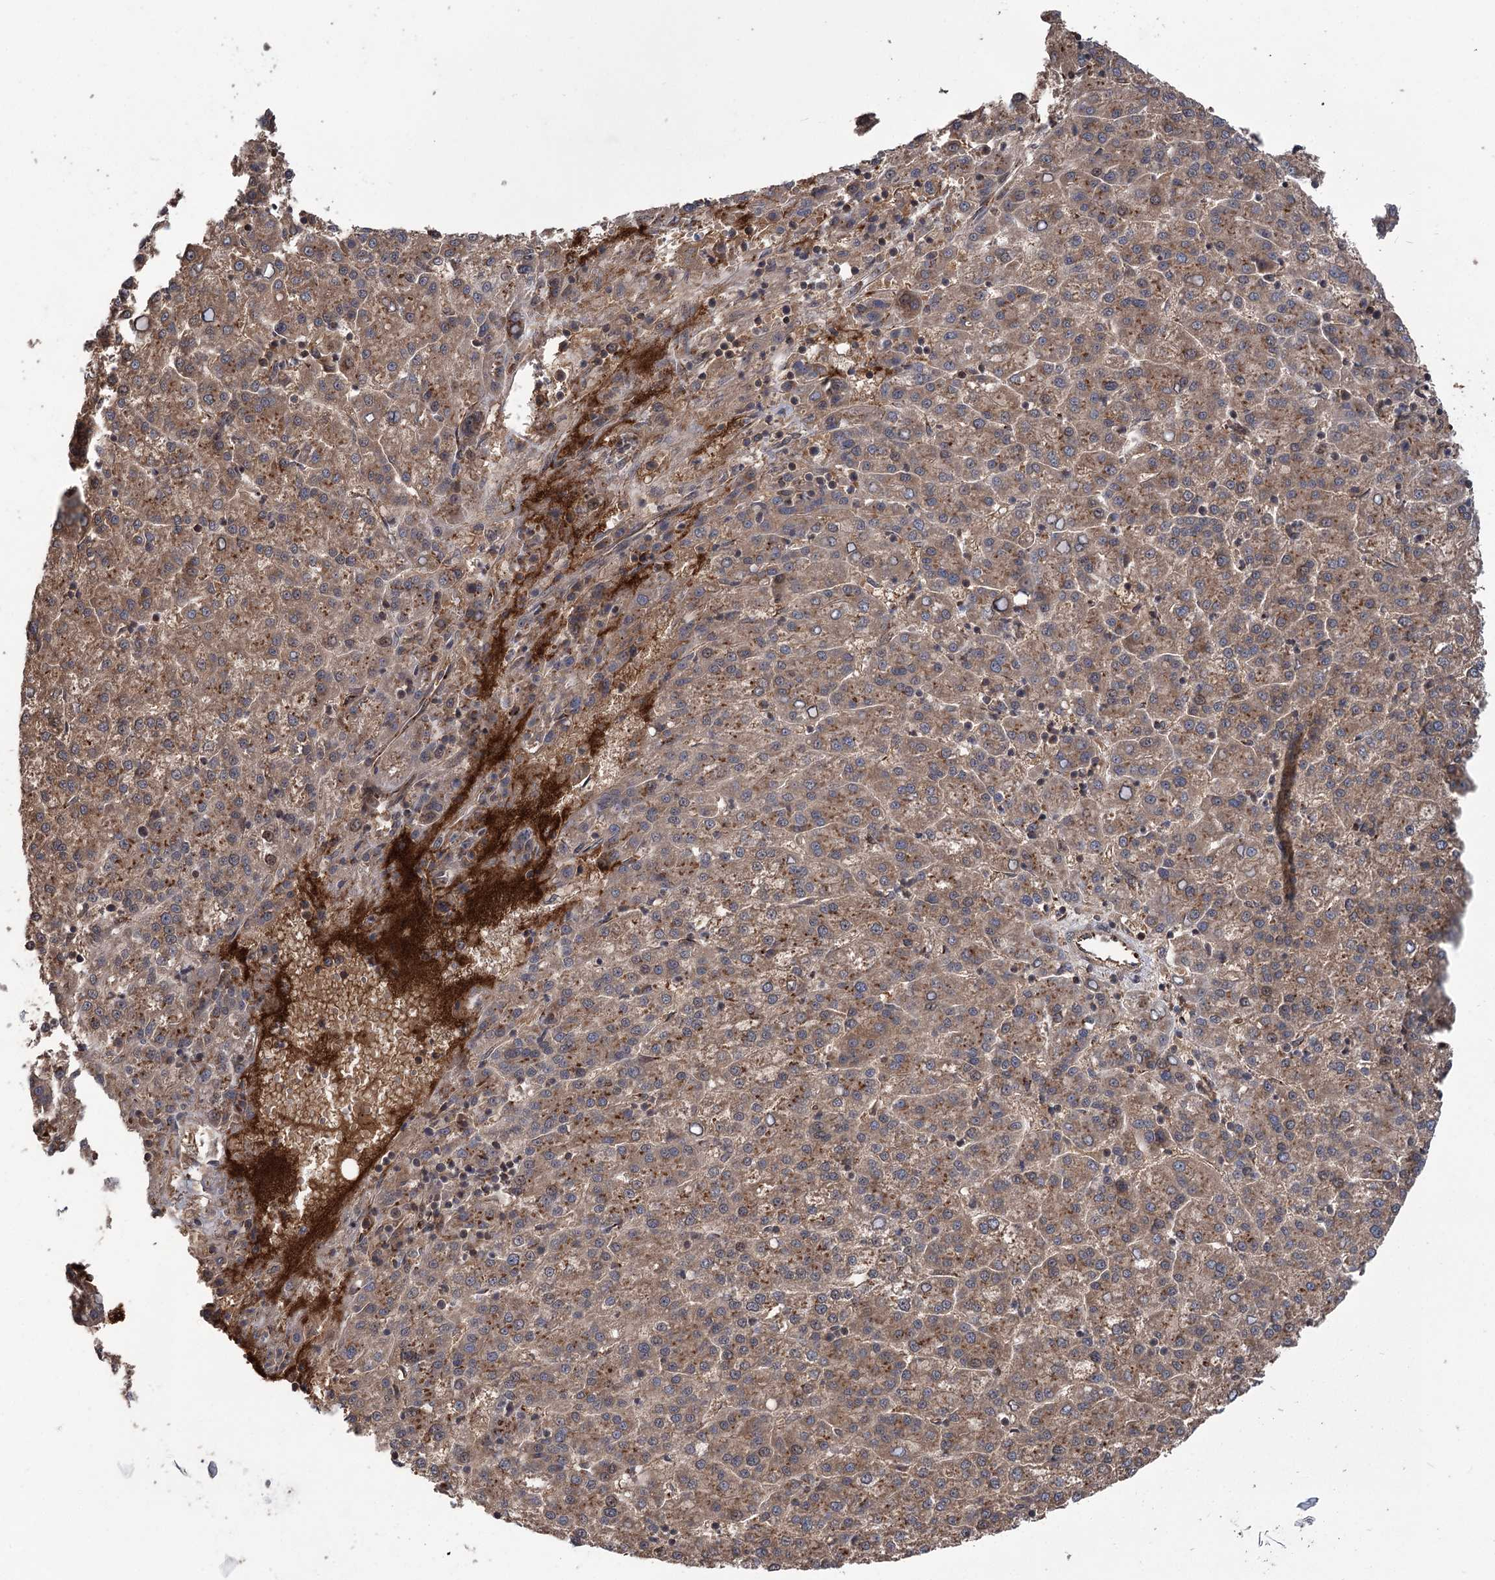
{"staining": {"intensity": "moderate", "quantity": ">75%", "location": "cytoplasmic/membranous"}, "tissue": "liver cancer", "cell_type": "Tumor cells", "image_type": "cancer", "snomed": [{"axis": "morphology", "description": "Carcinoma, Hepatocellular, NOS"}, {"axis": "topography", "description": "Liver"}], "caption": "Liver cancer was stained to show a protein in brown. There is medium levels of moderate cytoplasmic/membranous staining in about >75% of tumor cells.", "gene": "CARD19", "patient": {"sex": "female", "age": 58}}